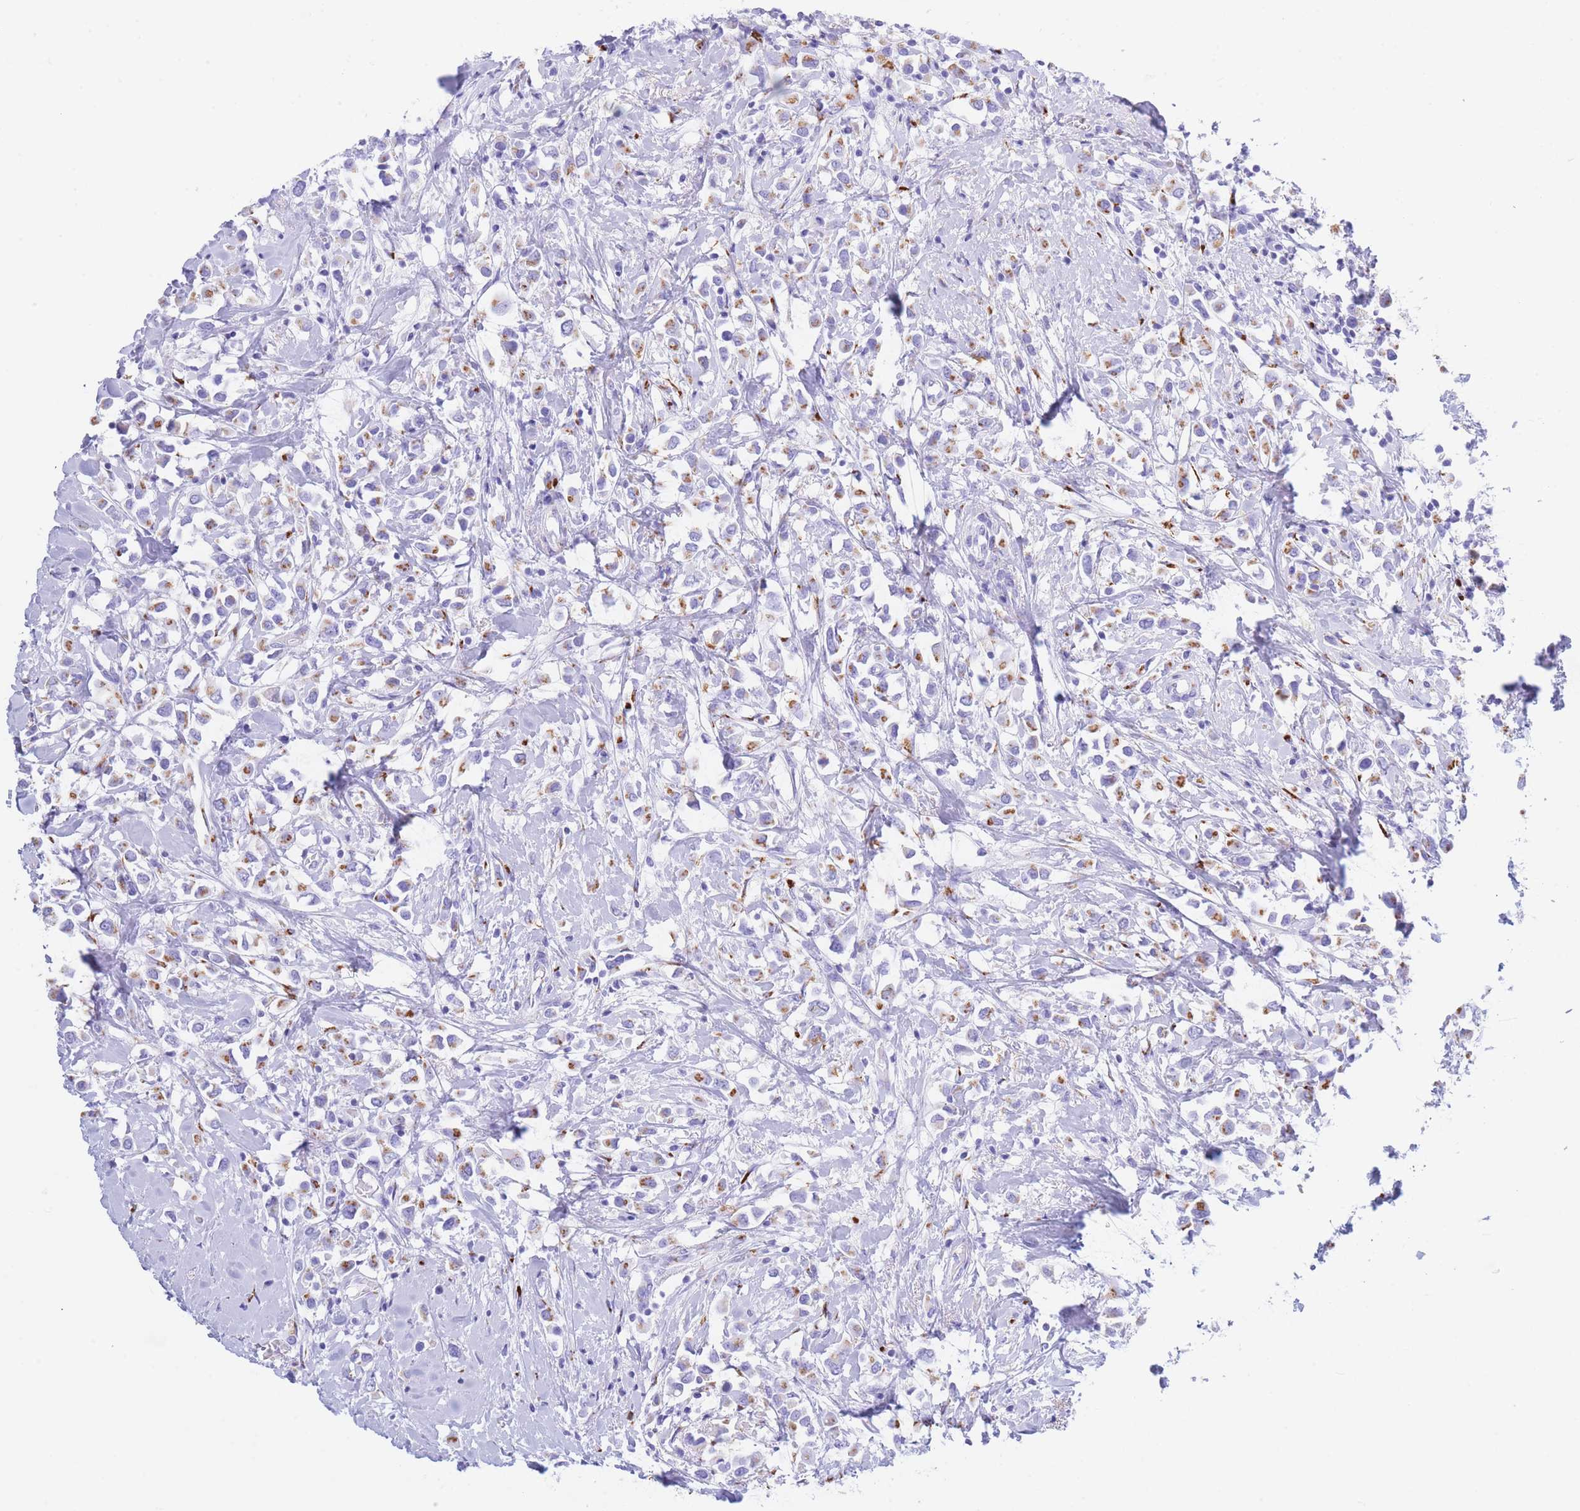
{"staining": {"intensity": "moderate", "quantity": "25%-75%", "location": "cytoplasmic/membranous"}, "tissue": "breast cancer", "cell_type": "Tumor cells", "image_type": "cancer", "snomed": [{"axis": "morphology", "description": "Duct carcinoma"}, {"axis": "topography", "description": "Breast"}], "caption": "An image showing moderate cytoplasmic/membranous staining in approximately 25%-75% of tumor cells in breast cancer, as visualized by brown immunohistochemical staining.", "gene": "FAM3C", "patient": {"sex": "female", "age": 61}}